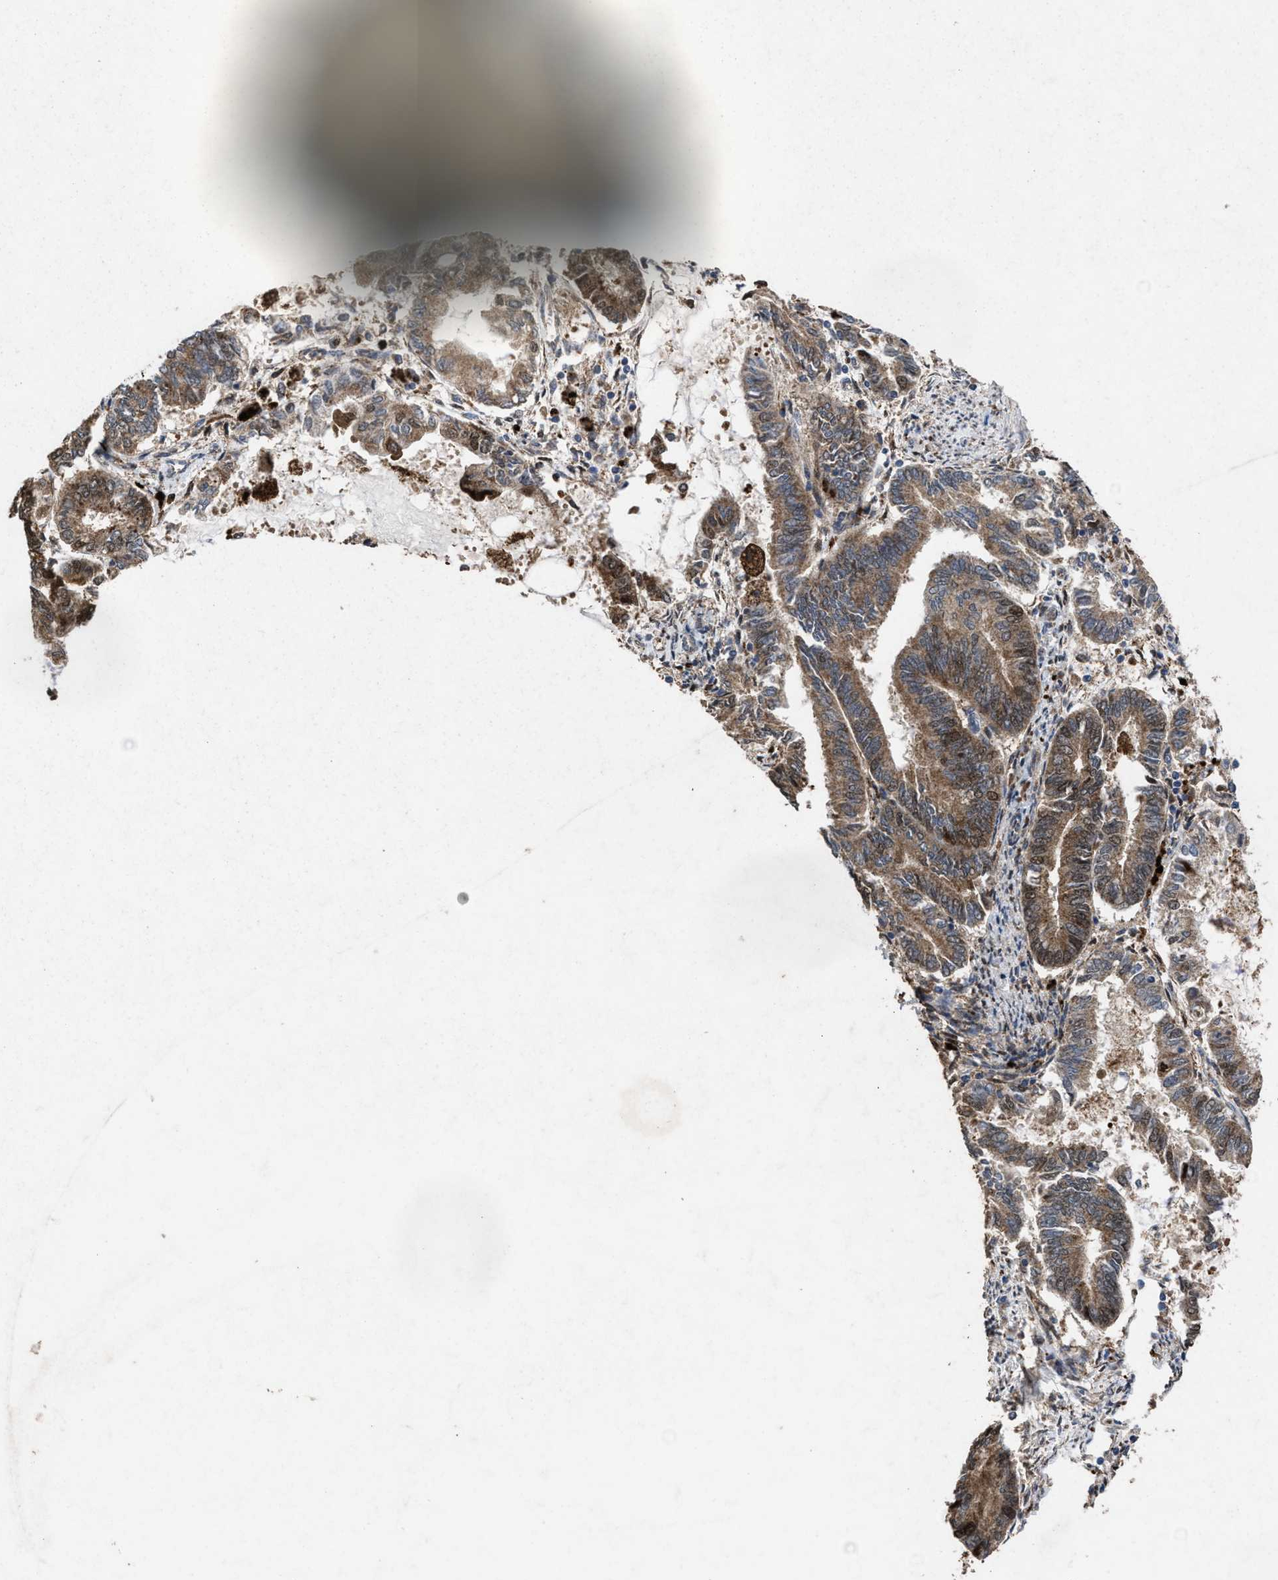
{"staining": {"intensity": "moderate", "quantity": ">75%", "location": "cytoplasmic/membranous"}, "tissue": "endometrial cancer", "cell_type": "Tumor cells", "image_type": "cancer", "snomed": [{"axis": "morphology", "description": "Adenocarcinoma, NOS"}, {"axis": "topography", "description": "Endometrium"}], "caption": "IHC staining of endometrial adenocarcinoma, which demonstrates medium levels of moderate cytoplasmic/membranous positivity in approximately >75% of tumor cells indicating moderate cytoplasmic/membranous protein positivity. The staining was performed using DAB (brown) for protein detection and nuclei were counterstained in hematoxylin (blue).", "gene": "MSI2", "patient": {"sex": "female", "age": 86}}